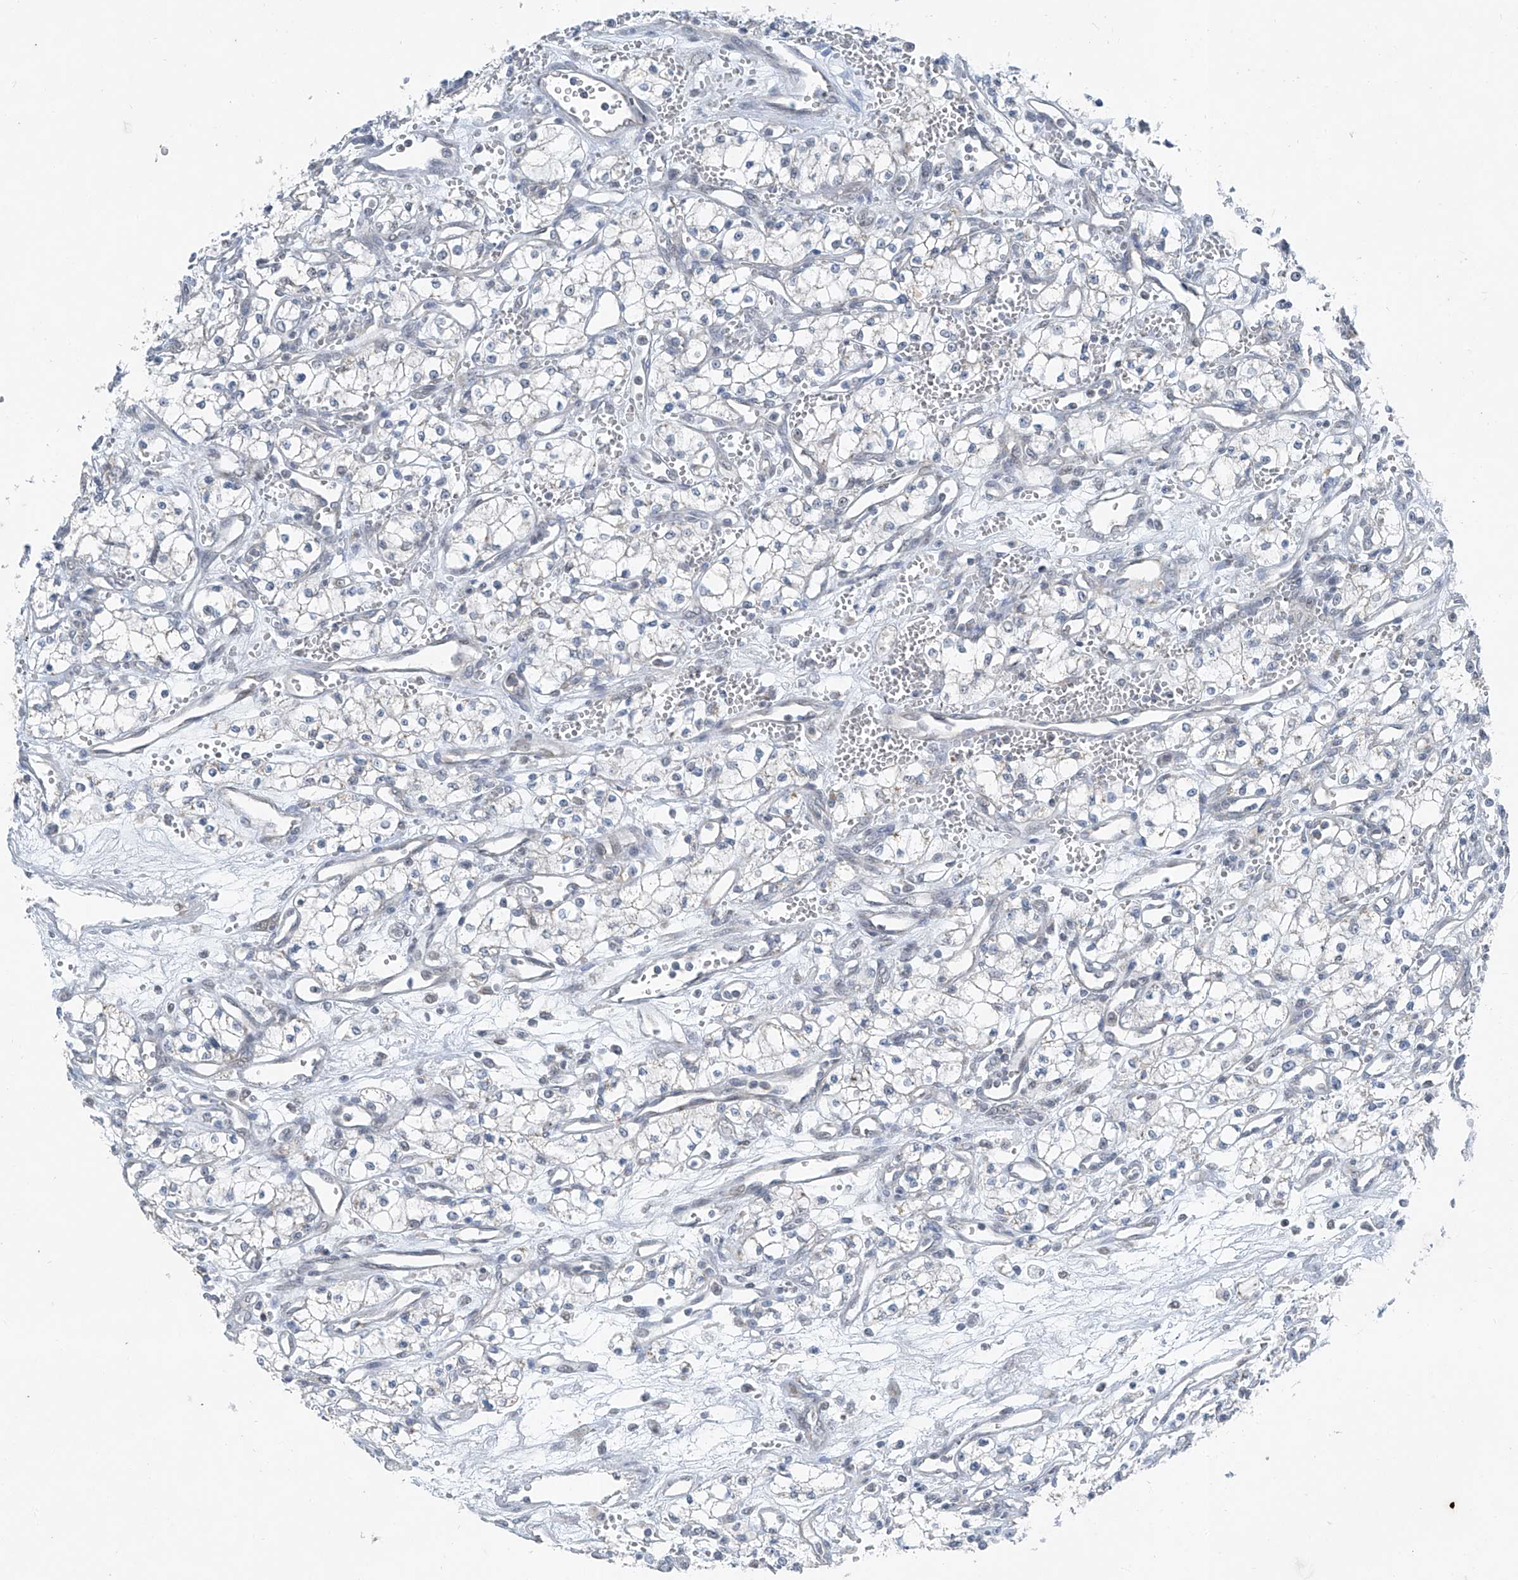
{"staining": {"intensity": "negative", "quantity": "none", "location": "none"}, "tissue": "renal cancer", "cell_type": "Tumor cells", "image_type": "cancer", "snomed": [{"axis": "morphology", "description": "Adenocarcinoma, NOS"}, {"axis": "topography", "description": "Kidney"}], "caption": "A histopathology image of renal adenocarcinoma stained for a protein shows no brown staining in tumor cells.", "gene": "DYRK1B", "patient": {"sex": "male", "age": 59}}